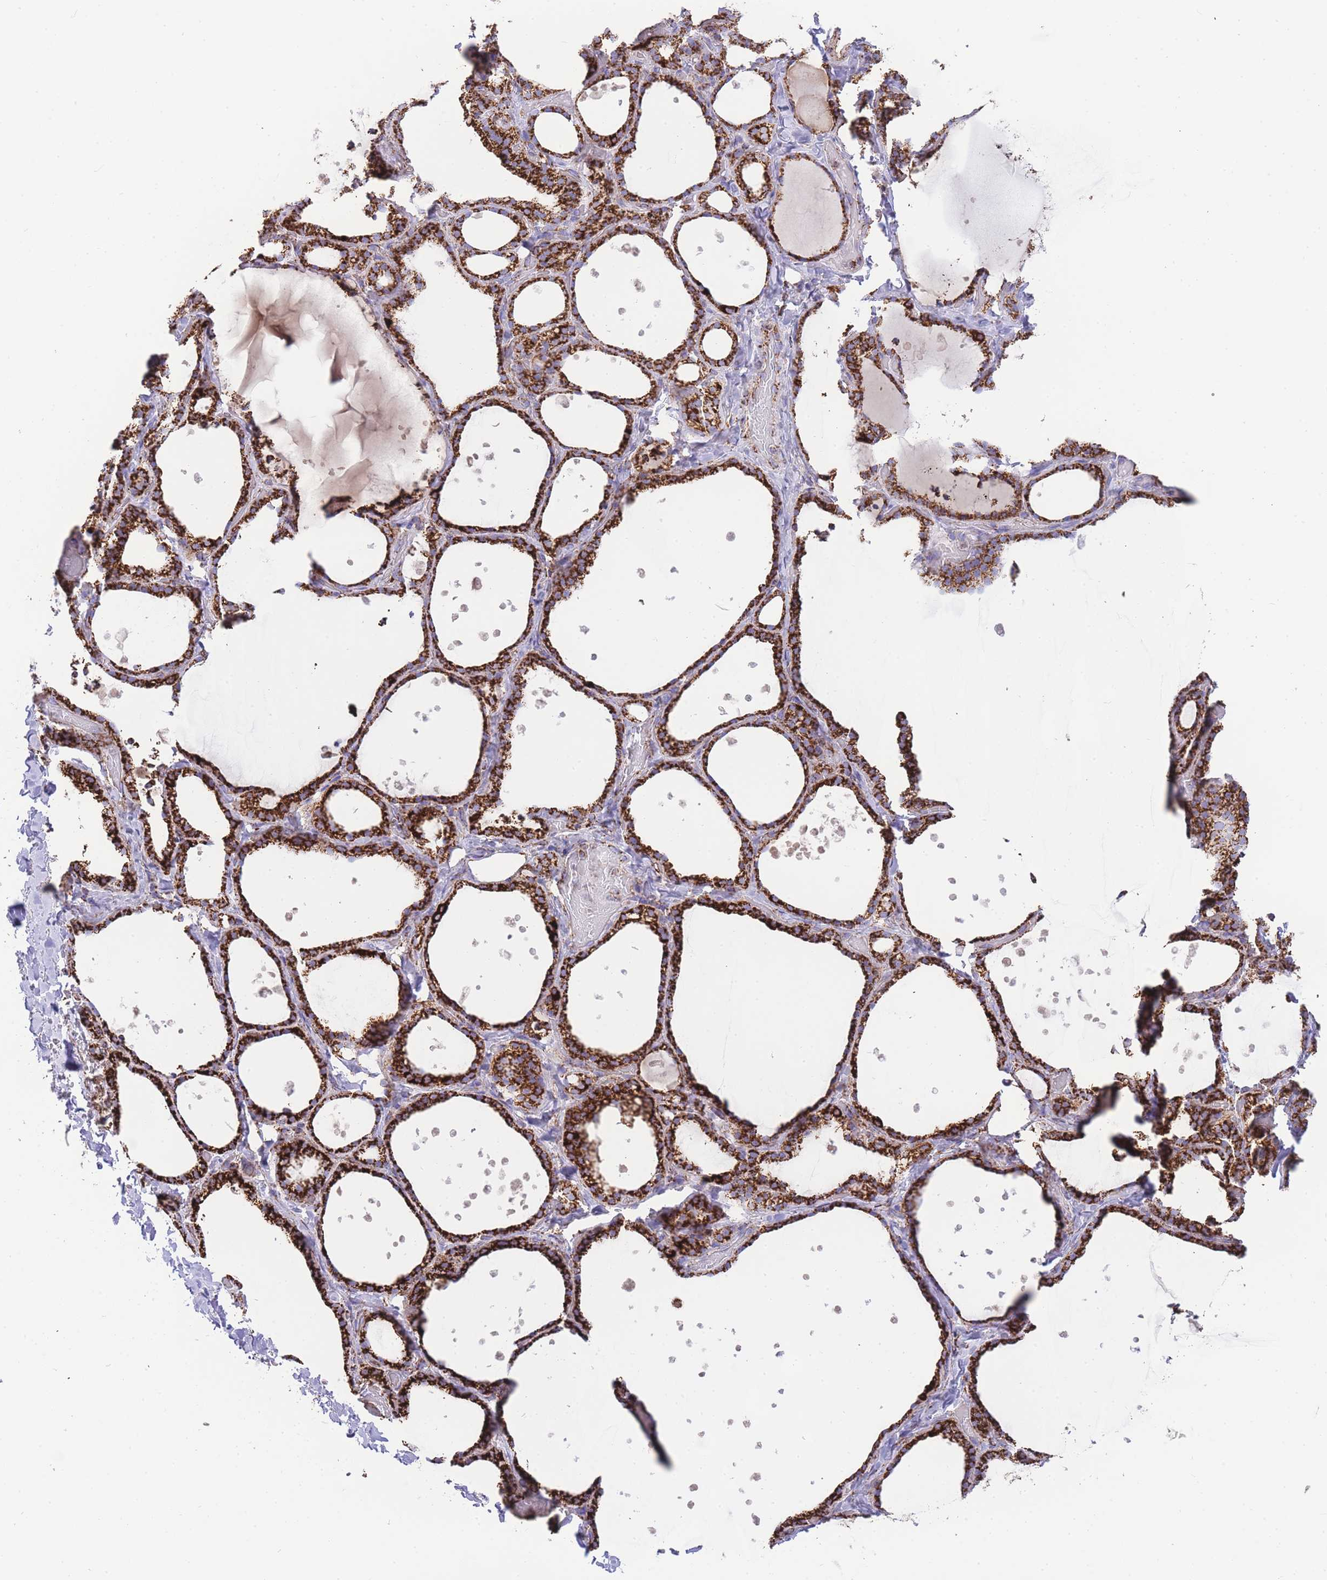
{"staining": {"intensity": "strong", "quantity": ">75%", "location": "cytoplasmic/membranous"}, "tissue": "thyroid gland", "cell_type": "Glandular cells", "image_type": "normal", "snomed": [{"axis": "morphology", "description": "Normal tissue, NOS"}, {"axis": "topography", "description": "Thyroid gland"}], "caption": "Protein expression analysis of benign human thyroid gland reveals strong cytoplasmic/membranous positivity in about >75% of glandular cells.", "gene": "GSTM1", "patient": {"sex": "female", "age": 44}}